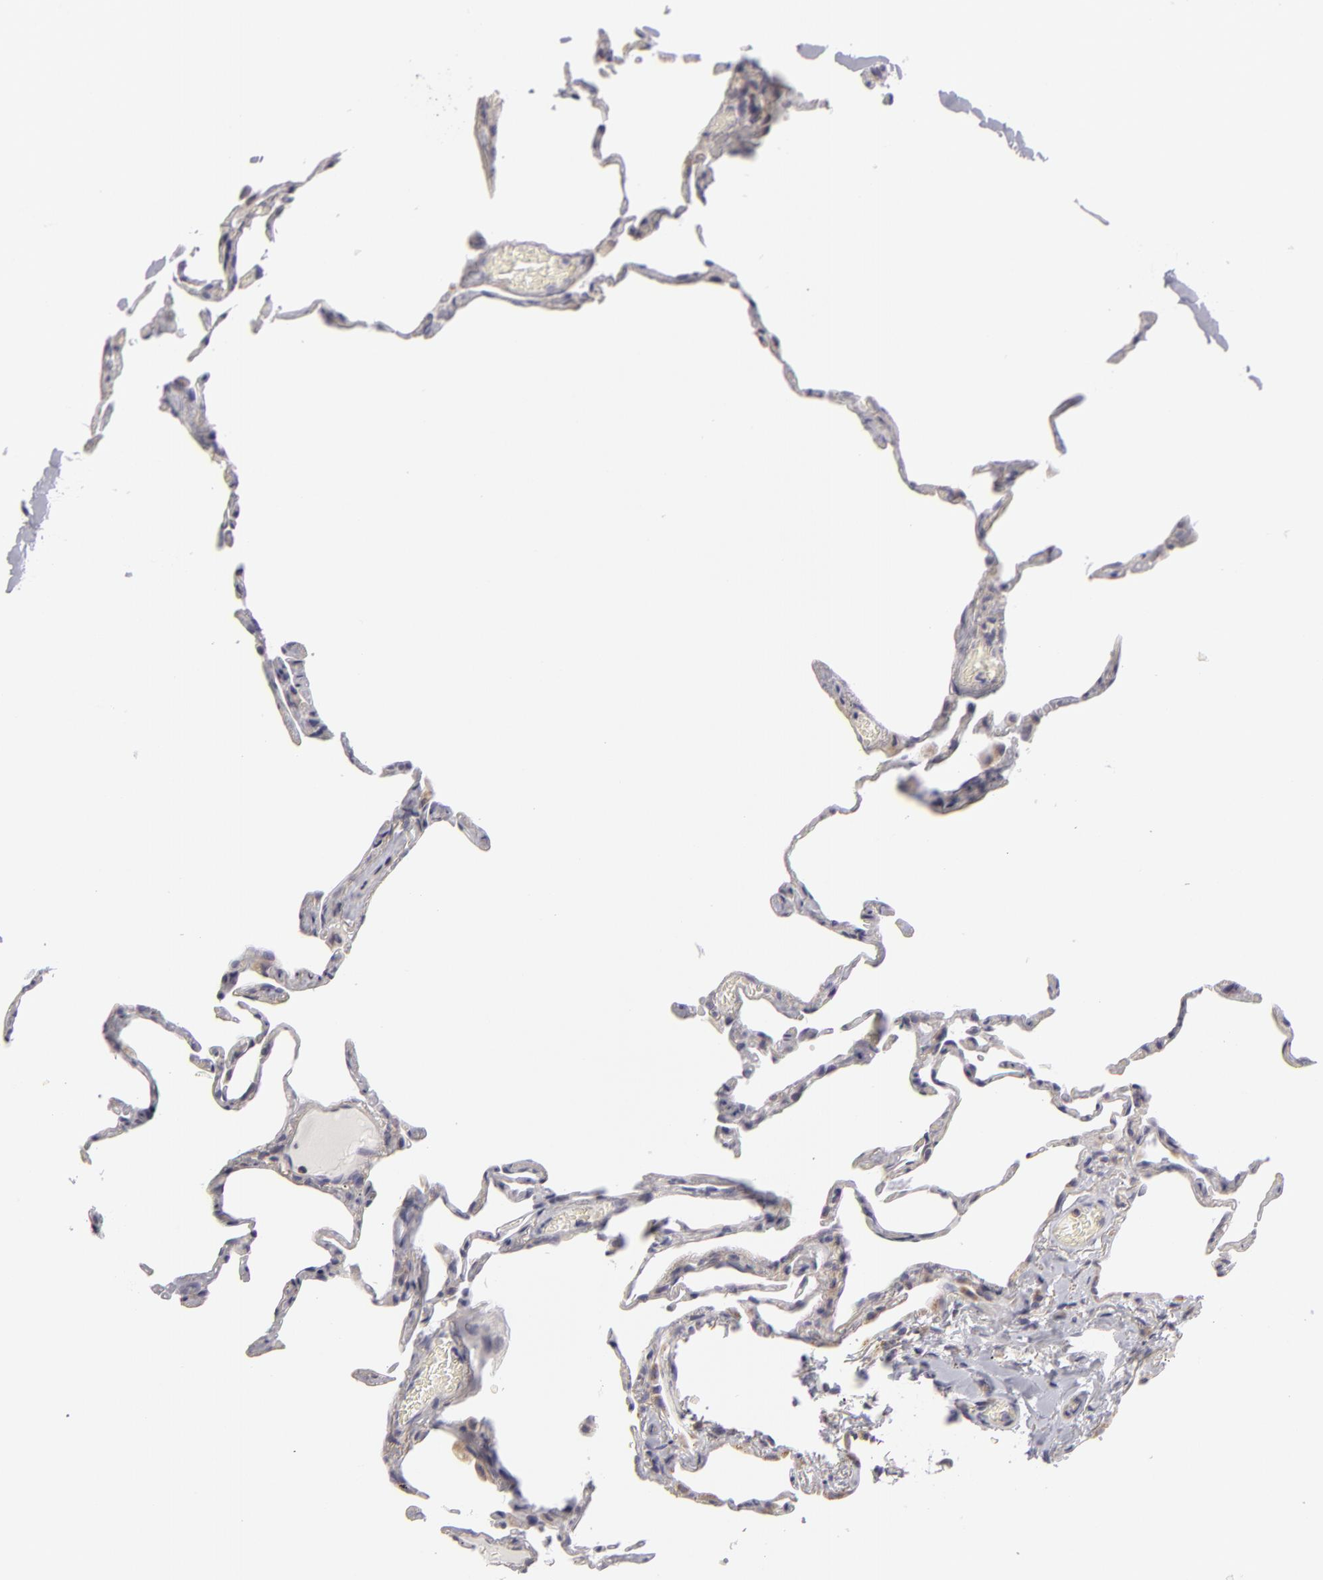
{"staining": {"intensity": "negative", "quantity": "none", "location": "none"}, "tissue": "lung", "cell_type": "Alveolar cells", "image_type": "normal", "snomed": [{"axis": "morphology", "description": "Normal tissue, NOS"}, {"axis": "topography", "description": "Lung"}], "caption": "High power microscopy micrograph of an immunohistochemistry histopathology image of benign lung, revealing no significant staining in alveolar cells. (Immunohistochemistry (ihc), brightfield microscopy, high magnification).", "gene": "ATP2B3", "patient": {"sex": "female", "age": 75}}